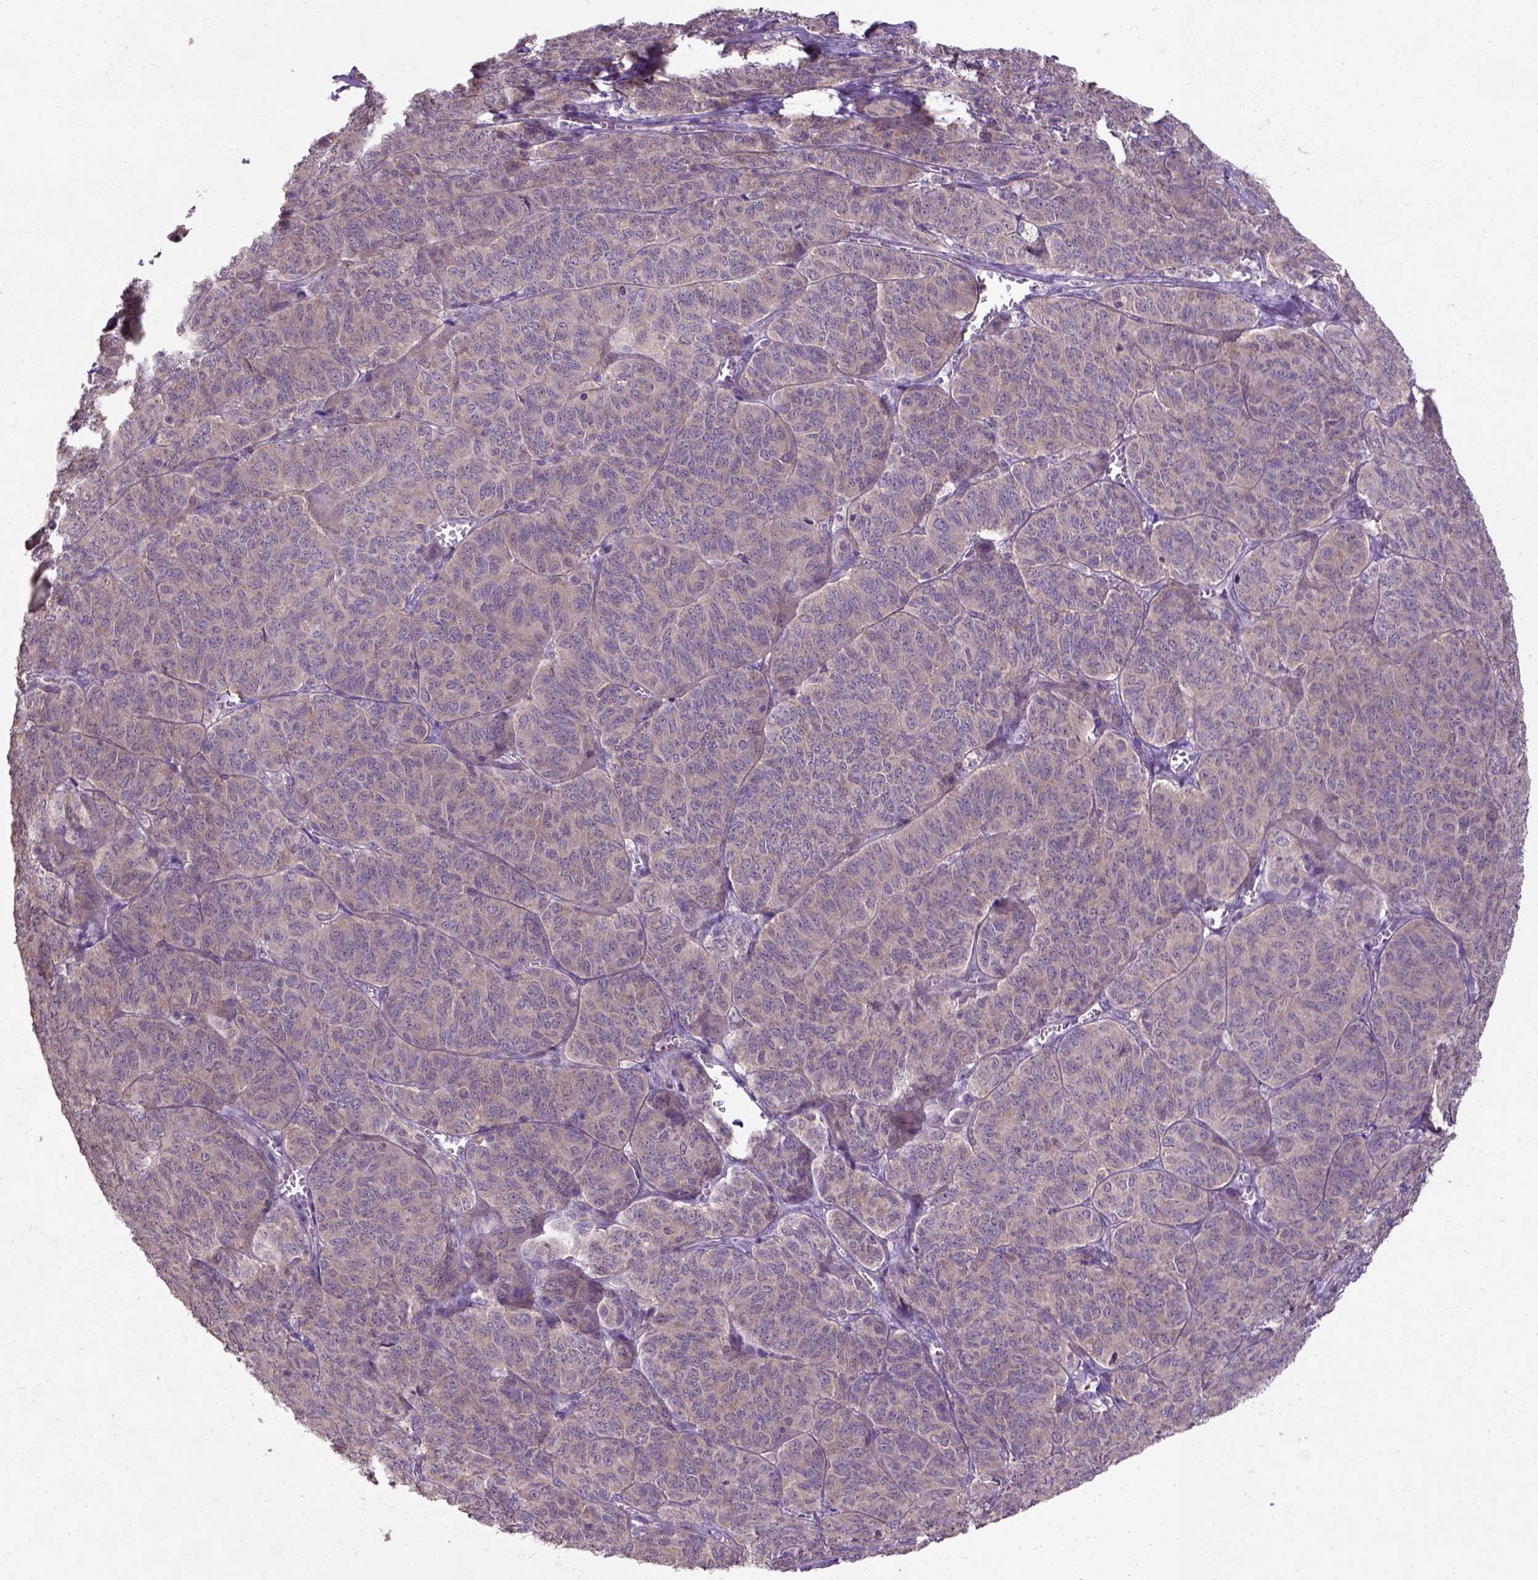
{"staining": {"intensity": "weak", "quantity": ">75%", "location": "cytoplasmic/membranous"}, "tissue": "ovarian cancer", "cell_type": "Tumor cells", "image_type": "cancer", "snomed": [{"axis": "morphology", "description": "Carcinoma, endometroid"}, {"axis": "topography", "description": "Ovary"}], "caption": "Protein staining shows weak cytoplasmic/membranous positivity in about >75% of tumor cells in ovarian cancer.", "gene": "KBTBD8", "patient": {"sex": "female", "age": 80}}